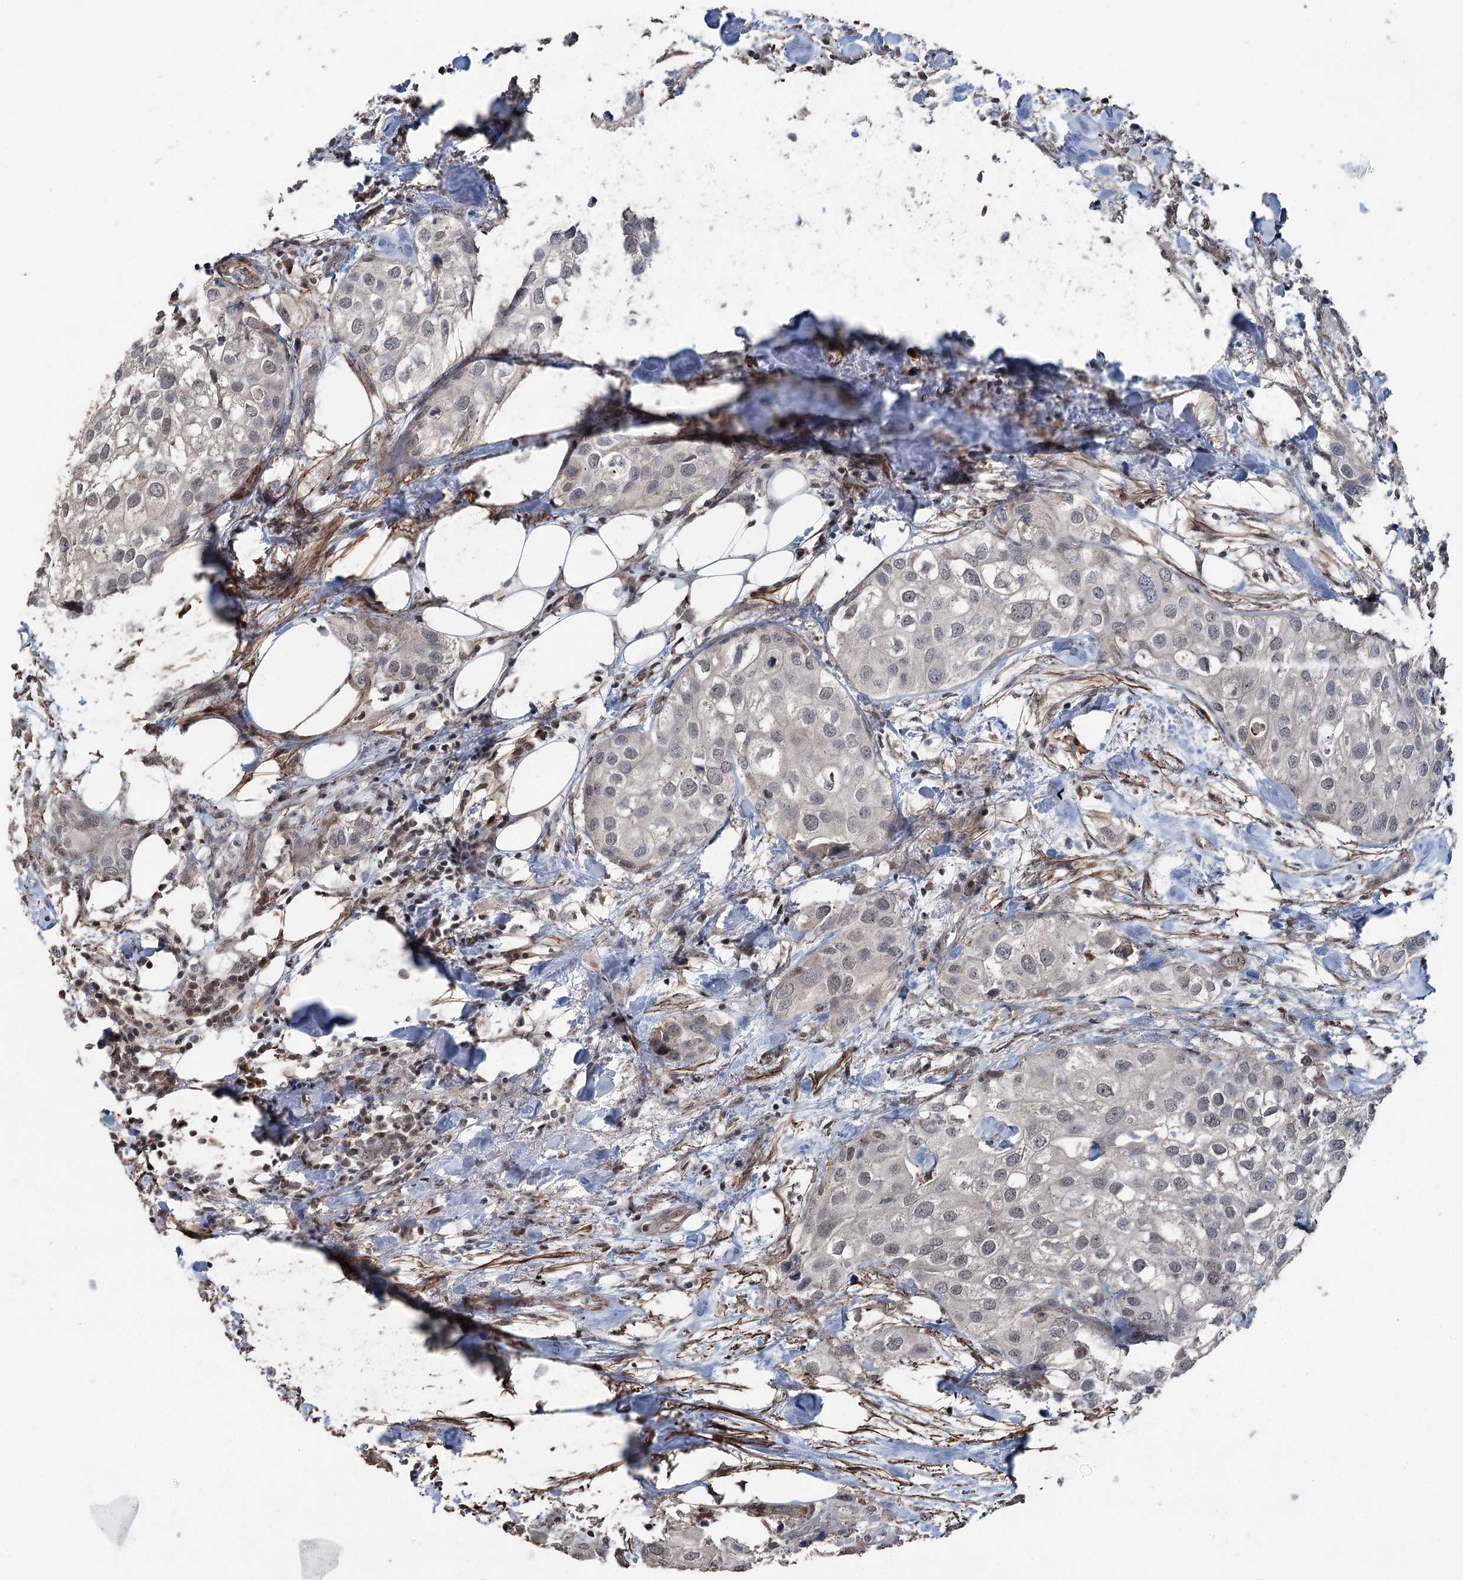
{"staining": {"intensity": "negative", "quantity": "none", "location": "none"}, "tissue": "urothelial cancer", "cell_type": "Tumor cells", "image_type": "cancer", "snomed": [{"axis": "morphology", "description": "Urothelial carcinoma, High grade"}, {"axis": "topography", "description": "Urinary bladder"}], "caption": "The IHC image has no significant staining in tumor cells of high-grade urothelial carcinoma tissue.", "gene": "CCDC82", "patient": {"sex": "male", "age": 64}}